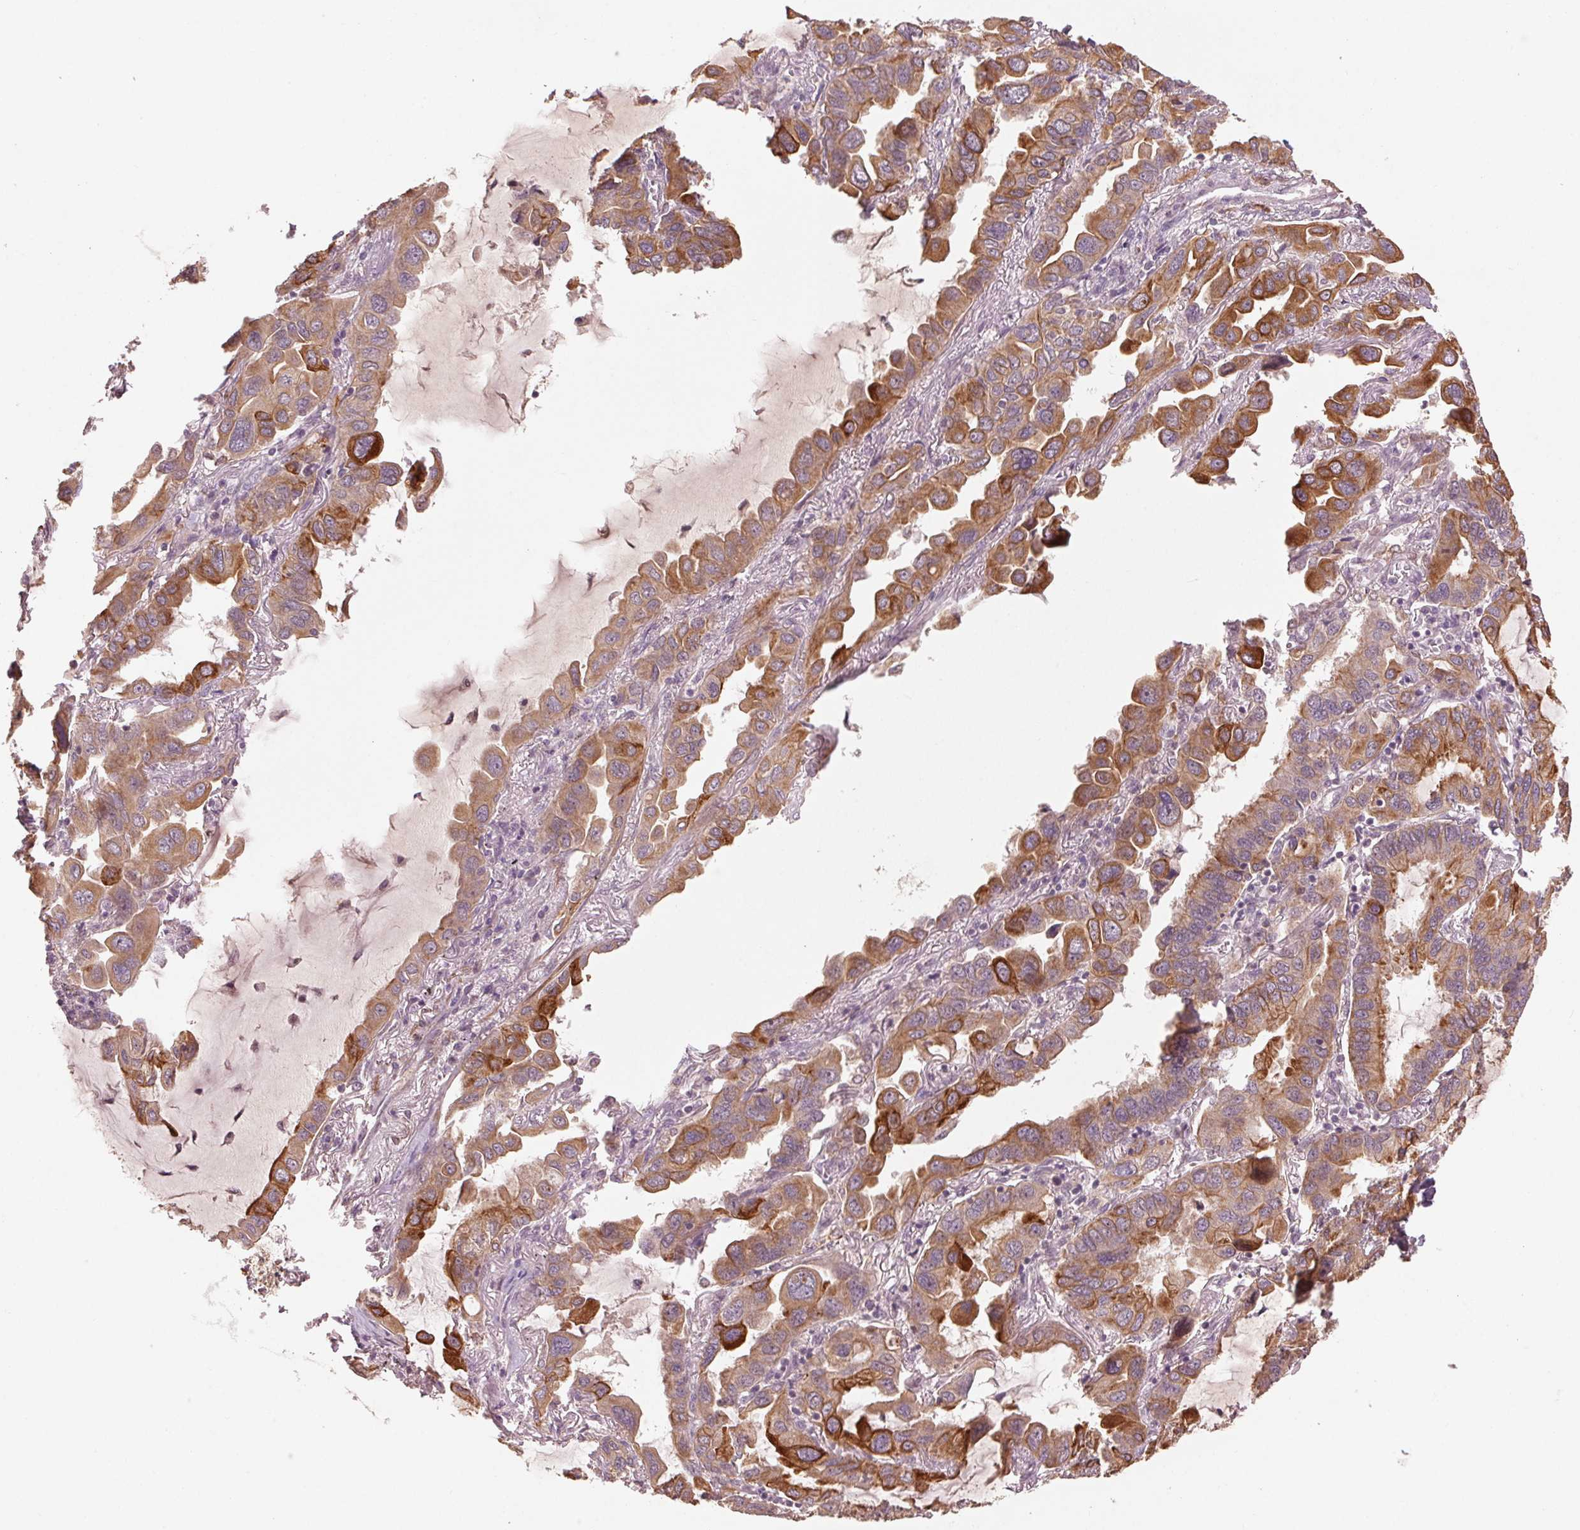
{"staining": {"intensity": "moderate", "quantity": ">75%", "location": "cytoplasmic/membranous"}, "tissue": "lung cancer", "cell_type": "Tumor cells", "image_type": "cancer", "snomed": [{"axis": "morphology", "description": "Adenocarcinoma, NOS"}, {"axis": "topography", "description": "Lung"}], "caption": "The micrograph displays staining of lung adenocarcinoma, revealing moderate cytoplasmic/membranous protein staining (brown color) within tumor cells. (DAB (3,3'-diaminobenzidine) IHC, brown staining for protein, blue staining for nuclei).", "gene": "SMLR1", "patient": {"sex": "male", "age": 64}}